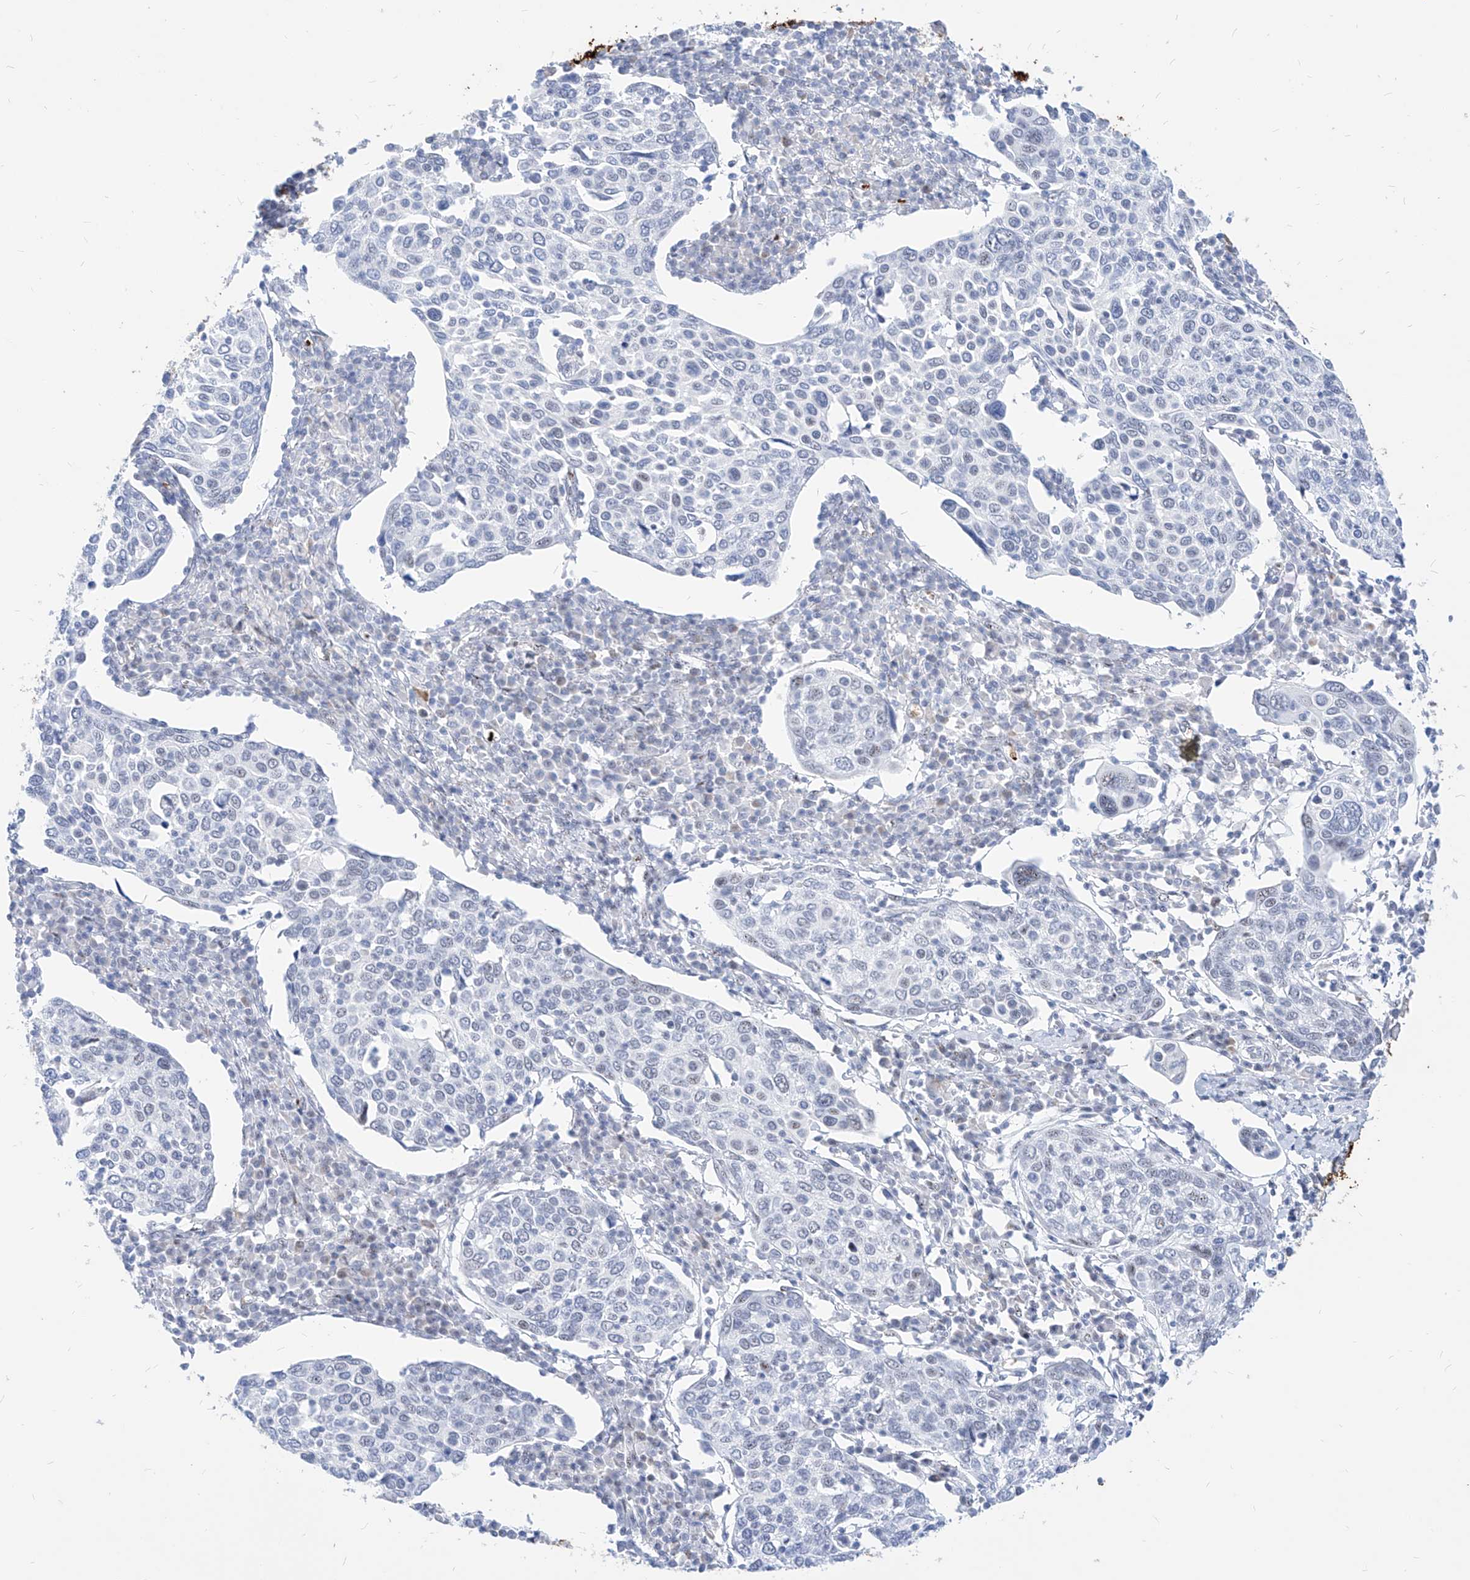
{"staining": {"intensity": "negative", "quantity": "none", "location": "none"}, "tissue": "cervical cancer", "cell_type": "Tumor cells", "image_type": "cancer", "snomed": [{"axis": "morphology", "description": "Squamous cell carcinoma, NOS"}, {"axis": "topography", "description": "Cervix"}], "caption": "High power microscopy histopathology image of an immunohistochemistry (IHC) micrograph of cervical cancer, revealing no significant staining in tumor cells.", "gene": "ZFP42", "patient": {"sex": "female", "age": 40}}